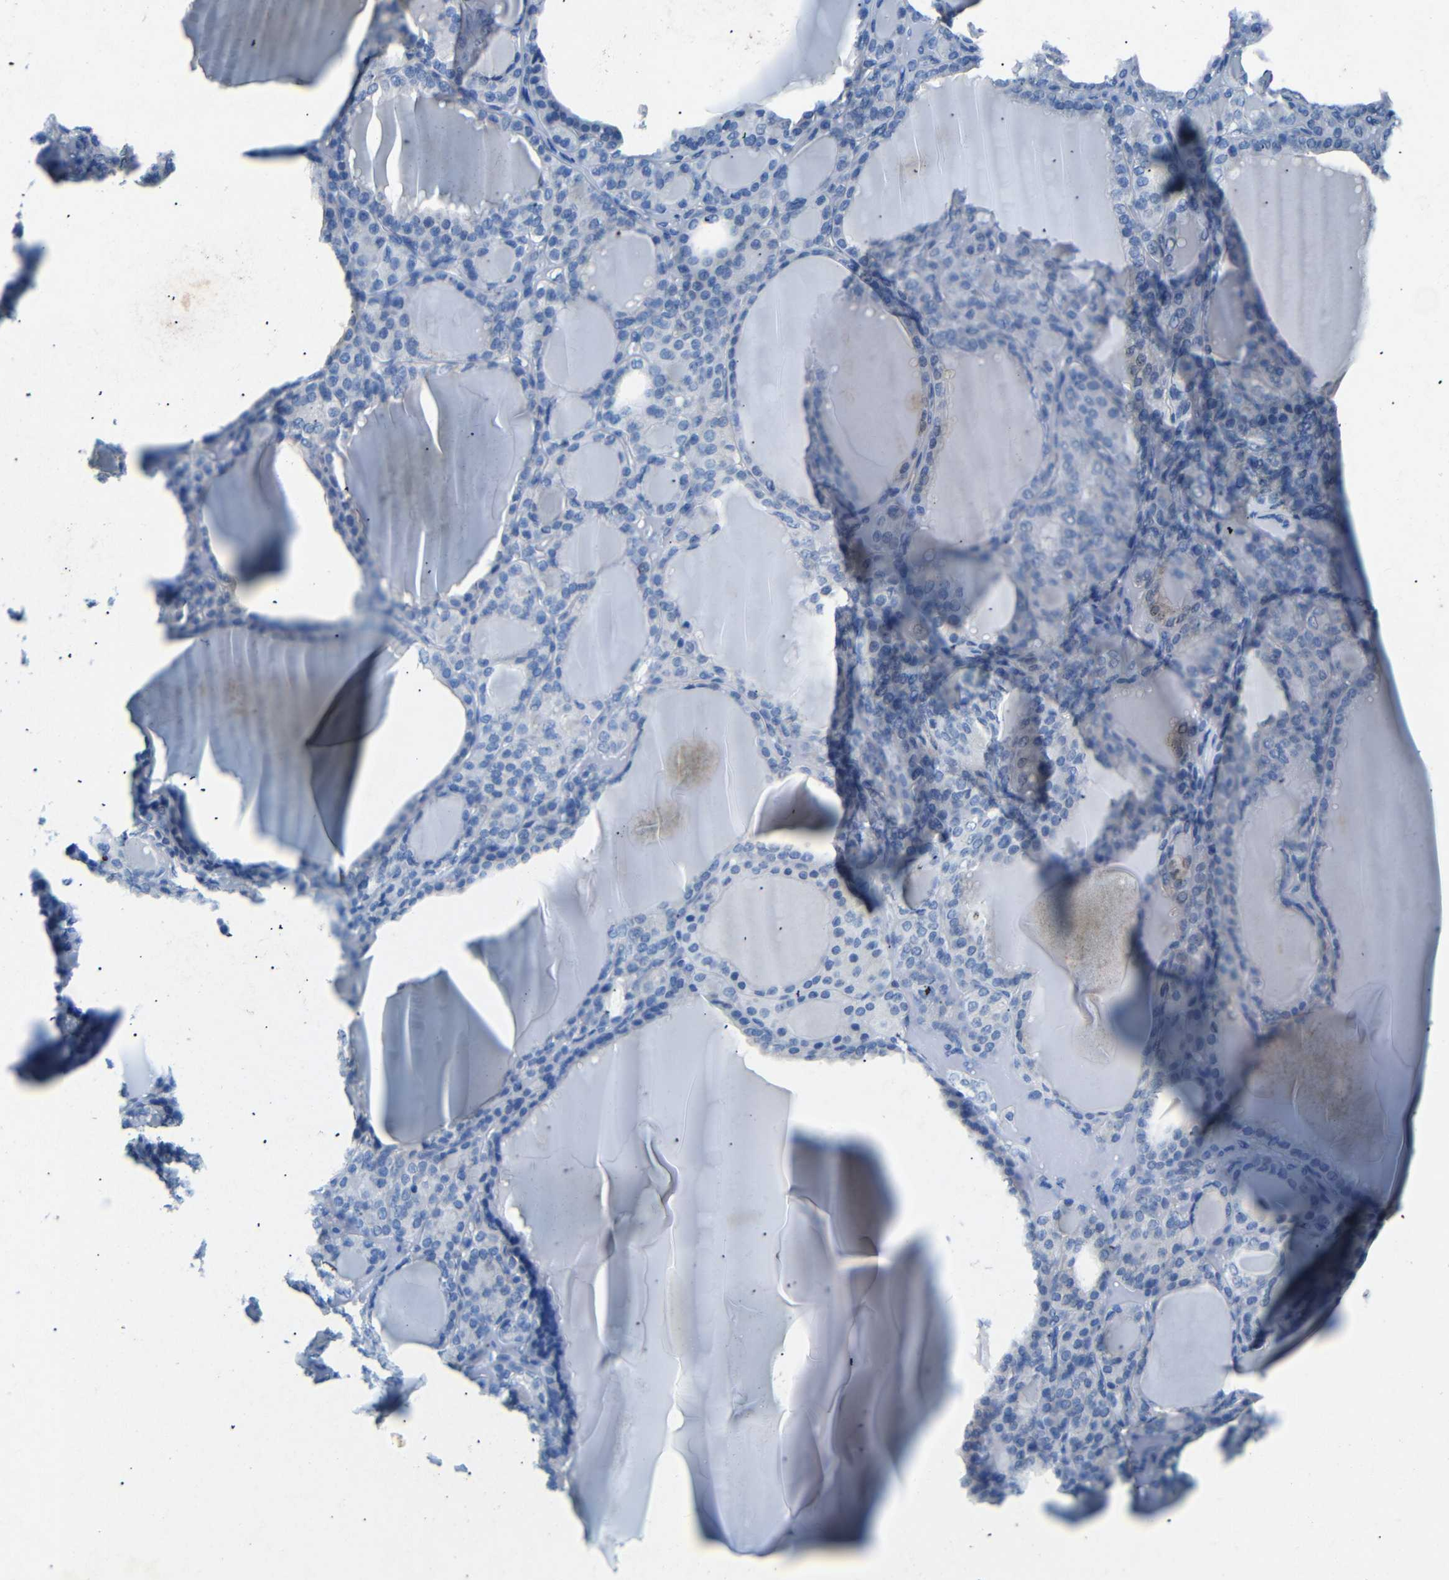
{"staining": {"intensity": "negative", "quantity": "none", "location": "none"}, "tissue": "thyroid gland", "cell_type": "Glandular cells", "image_type": "normal", "snomed": [{"axis": "morphology", "description": "Normal tissue, NOS"}, {"axis": "topography", "description": "Thyroid gland"}], "caption": "Thyroid gland stained for a protein using IHC displays no positivity glandular cells.", "gene": "INCENP", "patient": {"sex": "female", "age": 28}}